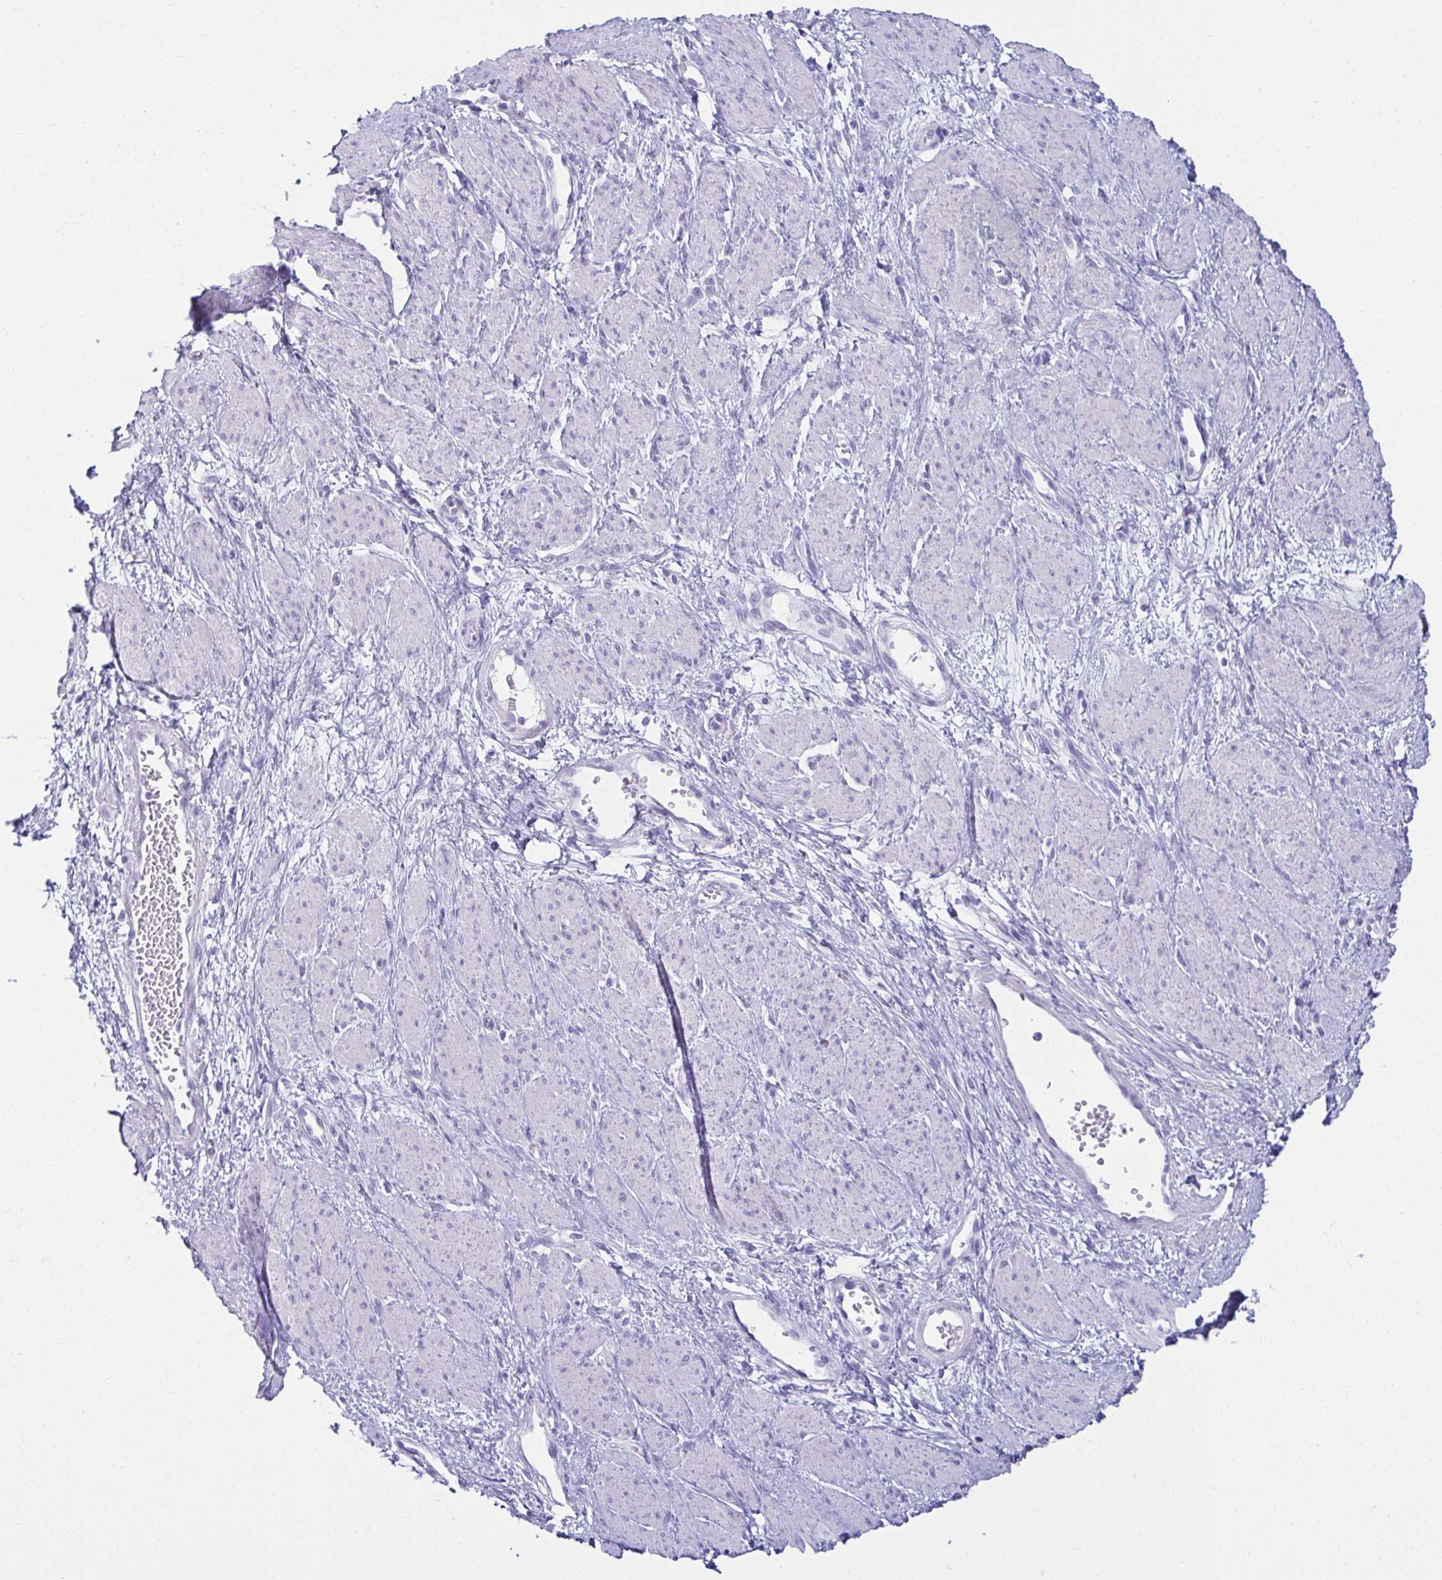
{"staining": {"intensity": "negative", "quantity": "none", "location": "none"}, "tissue": "smooth muscle", "cell_type": "Smooth muscle cells", "image_type": "normal", "snomed": [{"axis": "morphology", "description": "Normal tissue, NOS"}, {"axis": "topography", "description": "Smooth muscle"}, {"axis": "topography", "description": "Uterus"}], "caption": "Immunohistochemistry micrograph of normal smooth muscle: smooth muscle stained with DAB (3,3'-diaminobenzidine) demonstrates no significant protein staining in smooth muscle cells.", "gene": "ATP4B", "patient": {"sex": "female", "age": 39}}